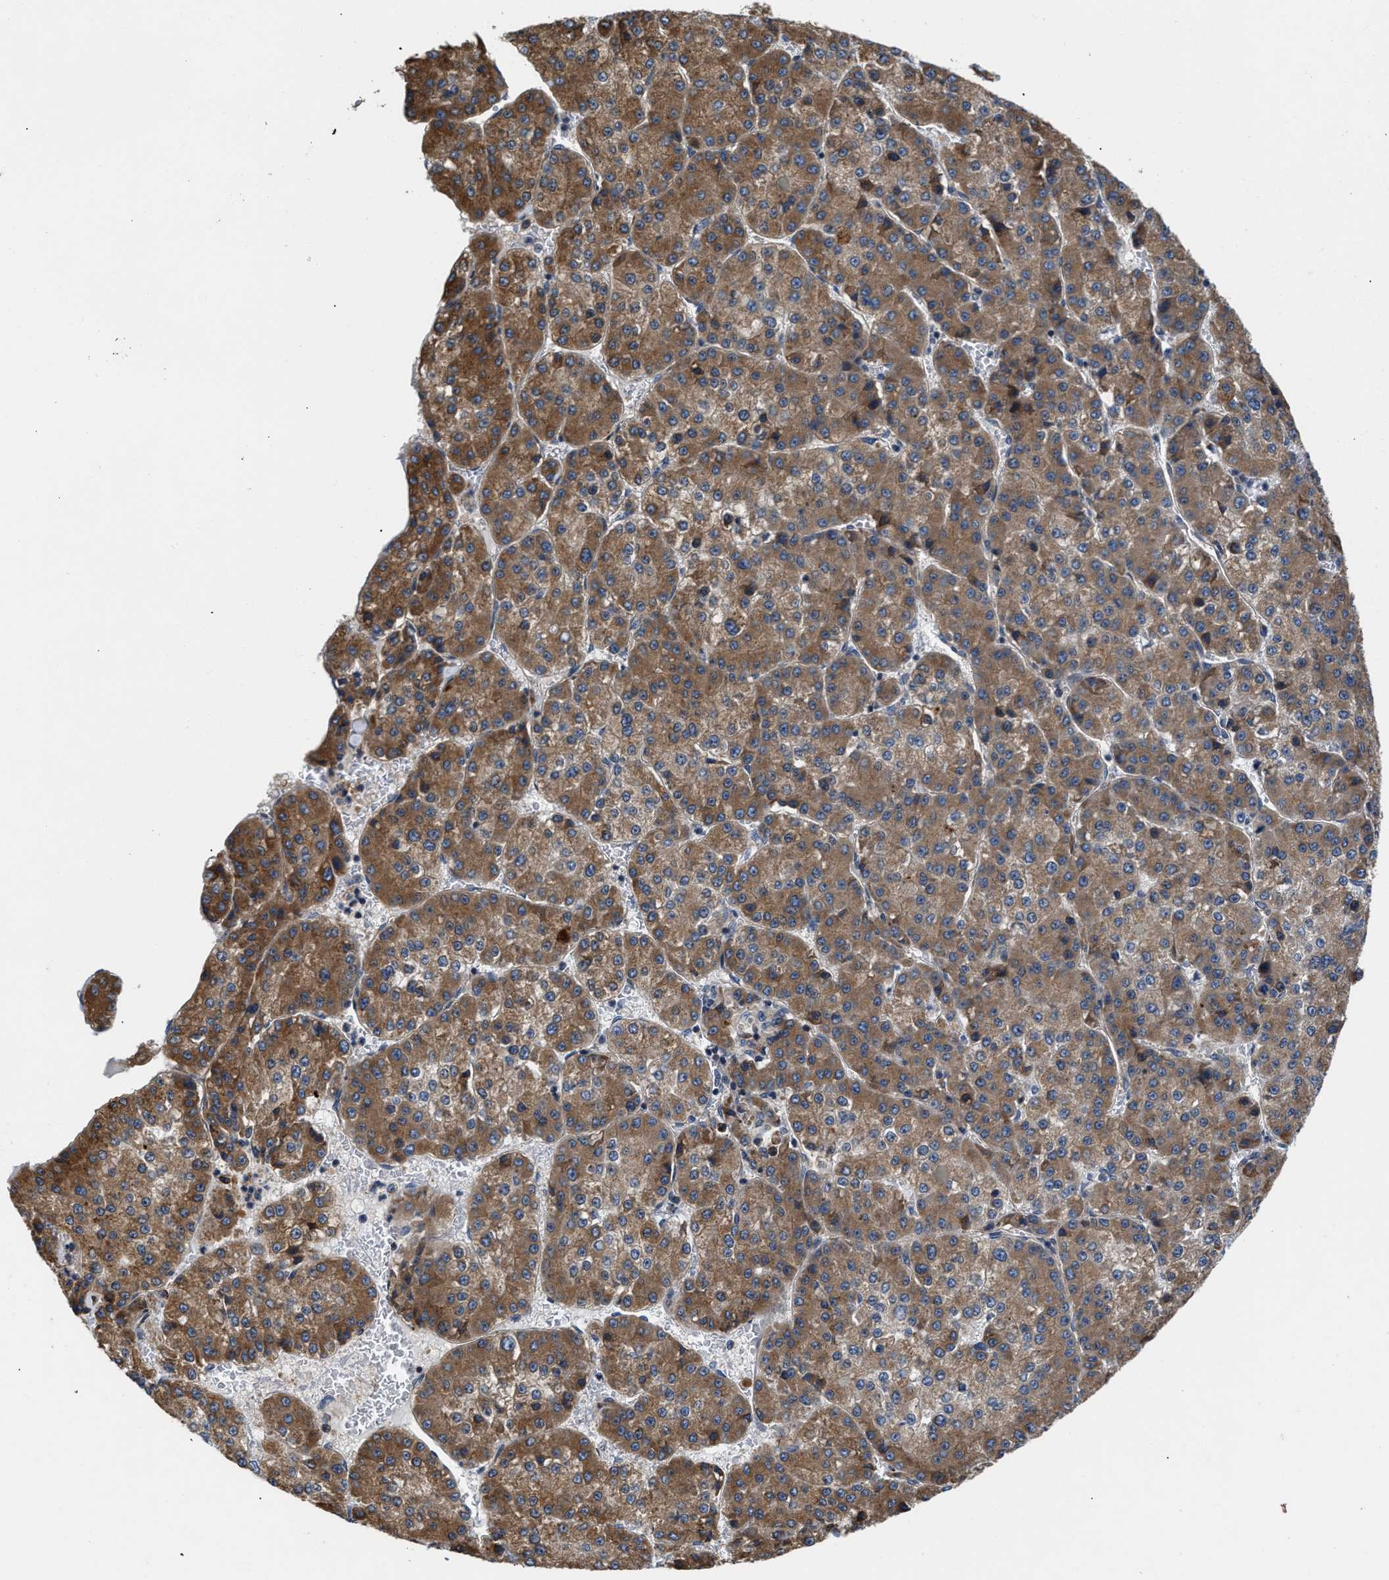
{"staining": {"intensity": "moderate", "quantity": ">75%", "location": "cytoplasmic/membranous"}, "tissue": "liver cancer", "cell_type": "Tumor cells", "image_type": "cancer", "snomed": [{"axis": "morphology", "description": "Carcinoma, Hepatocellular, NOS"}, {"axis": "topography", "description": "Liver"}], "caption": "Immunohistochemical staining of liver hepatocellular carcinoma displays medium levels of moderate cytoplasmic/membranous protein staining in approximately >75% of tumor cells. (Brightfield microscopy of DAB IHC at high magnification).", "gene": "CEP128", "patient": {"sex": "female", "age": 73}}